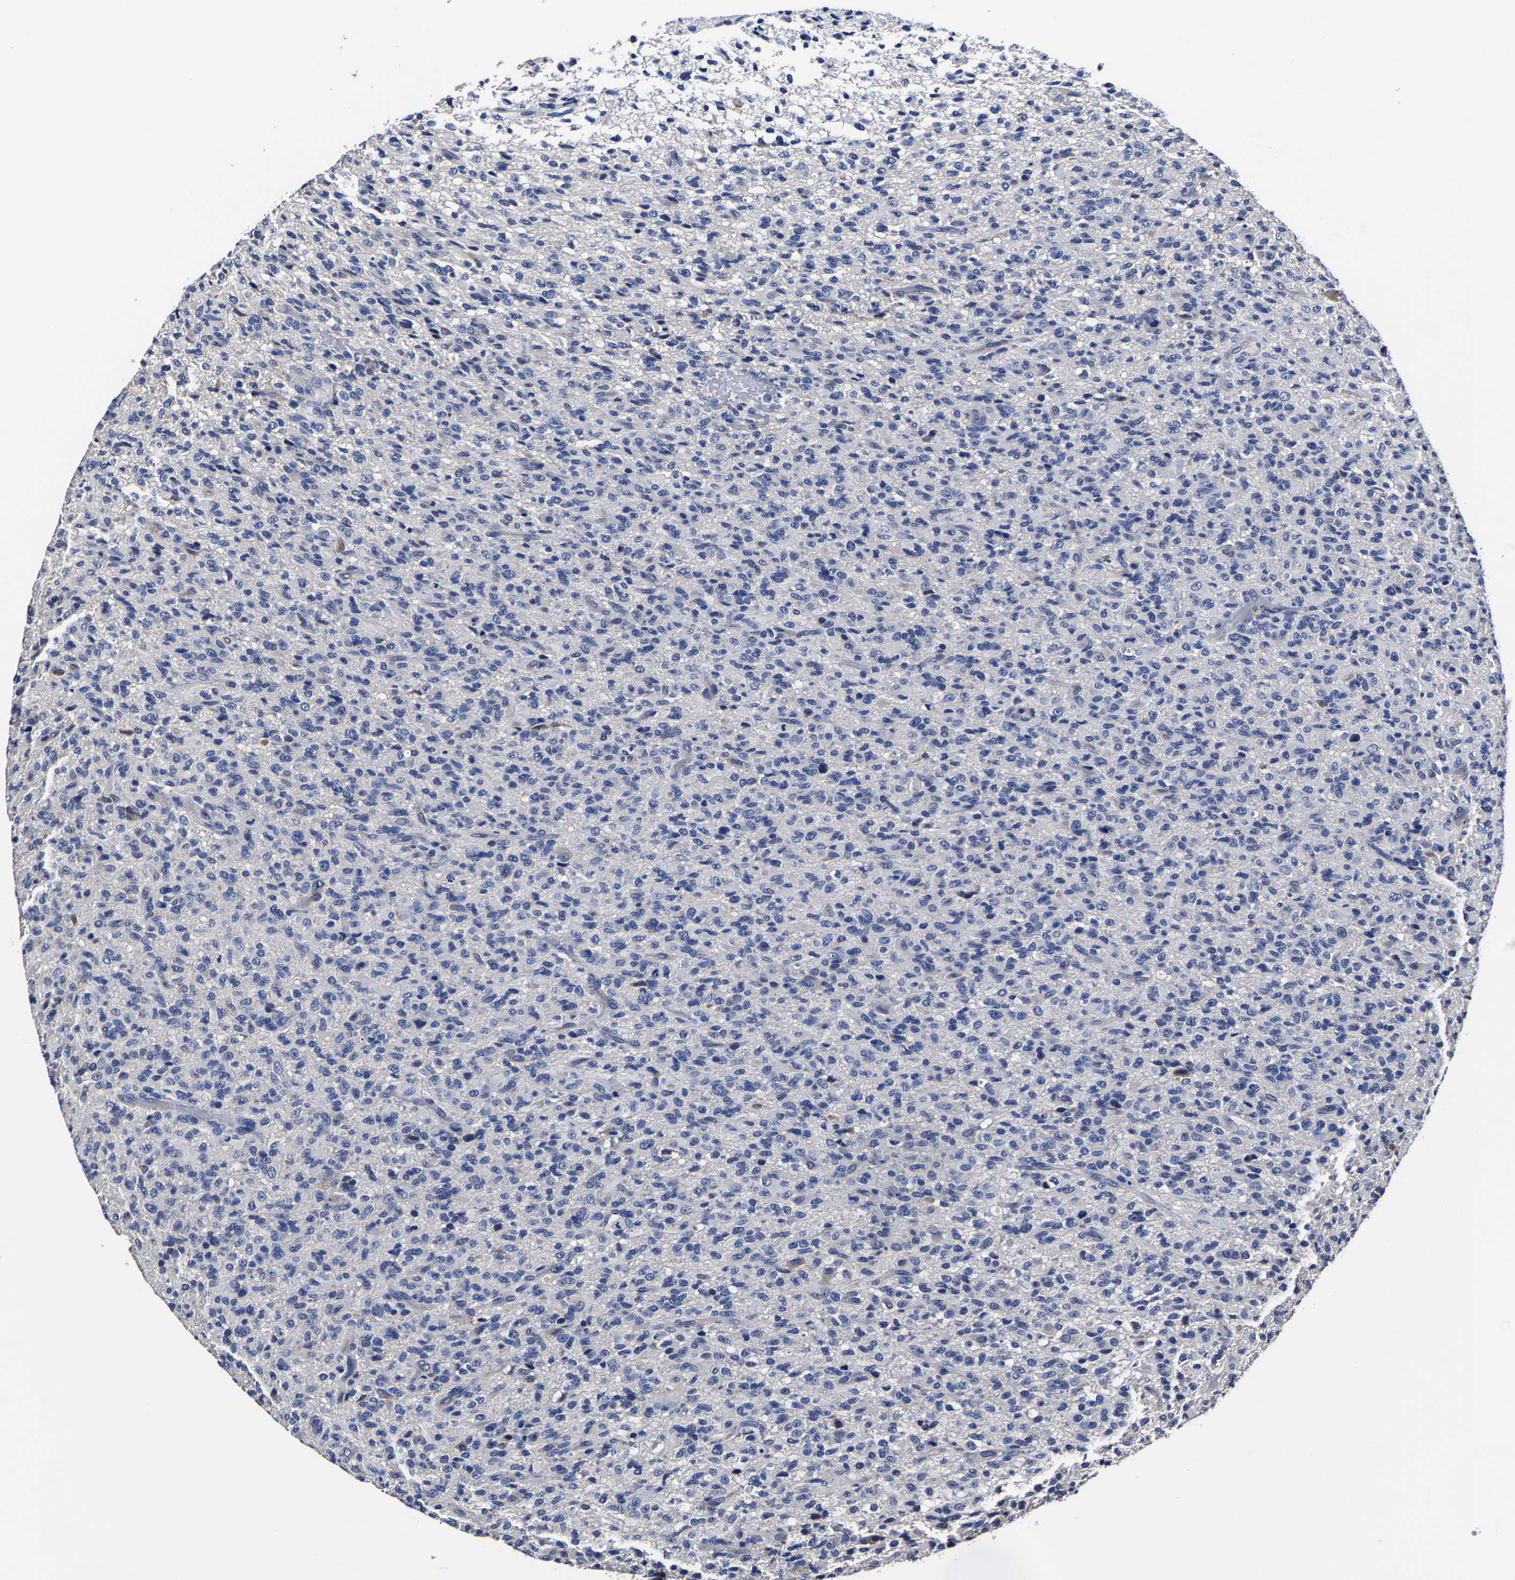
{"staining": {"intensity": "negative", "quantity": "none", "location": "none"}, "tissue": "glioma", "cell_type": "Tumor cells", "image_type": "cancer", "snomed": [{"axis": "morphology", "description": "Glioma, malignant, High grade"}, {"axis": "topography", "description": "Brain"}], "caption": "An immunohistochemistry micrograph of glioma is shown. There is no staining in tumor cells of glioma.", "gene": "AKAP4", "patient": {"sex": "male", "age": 71}}